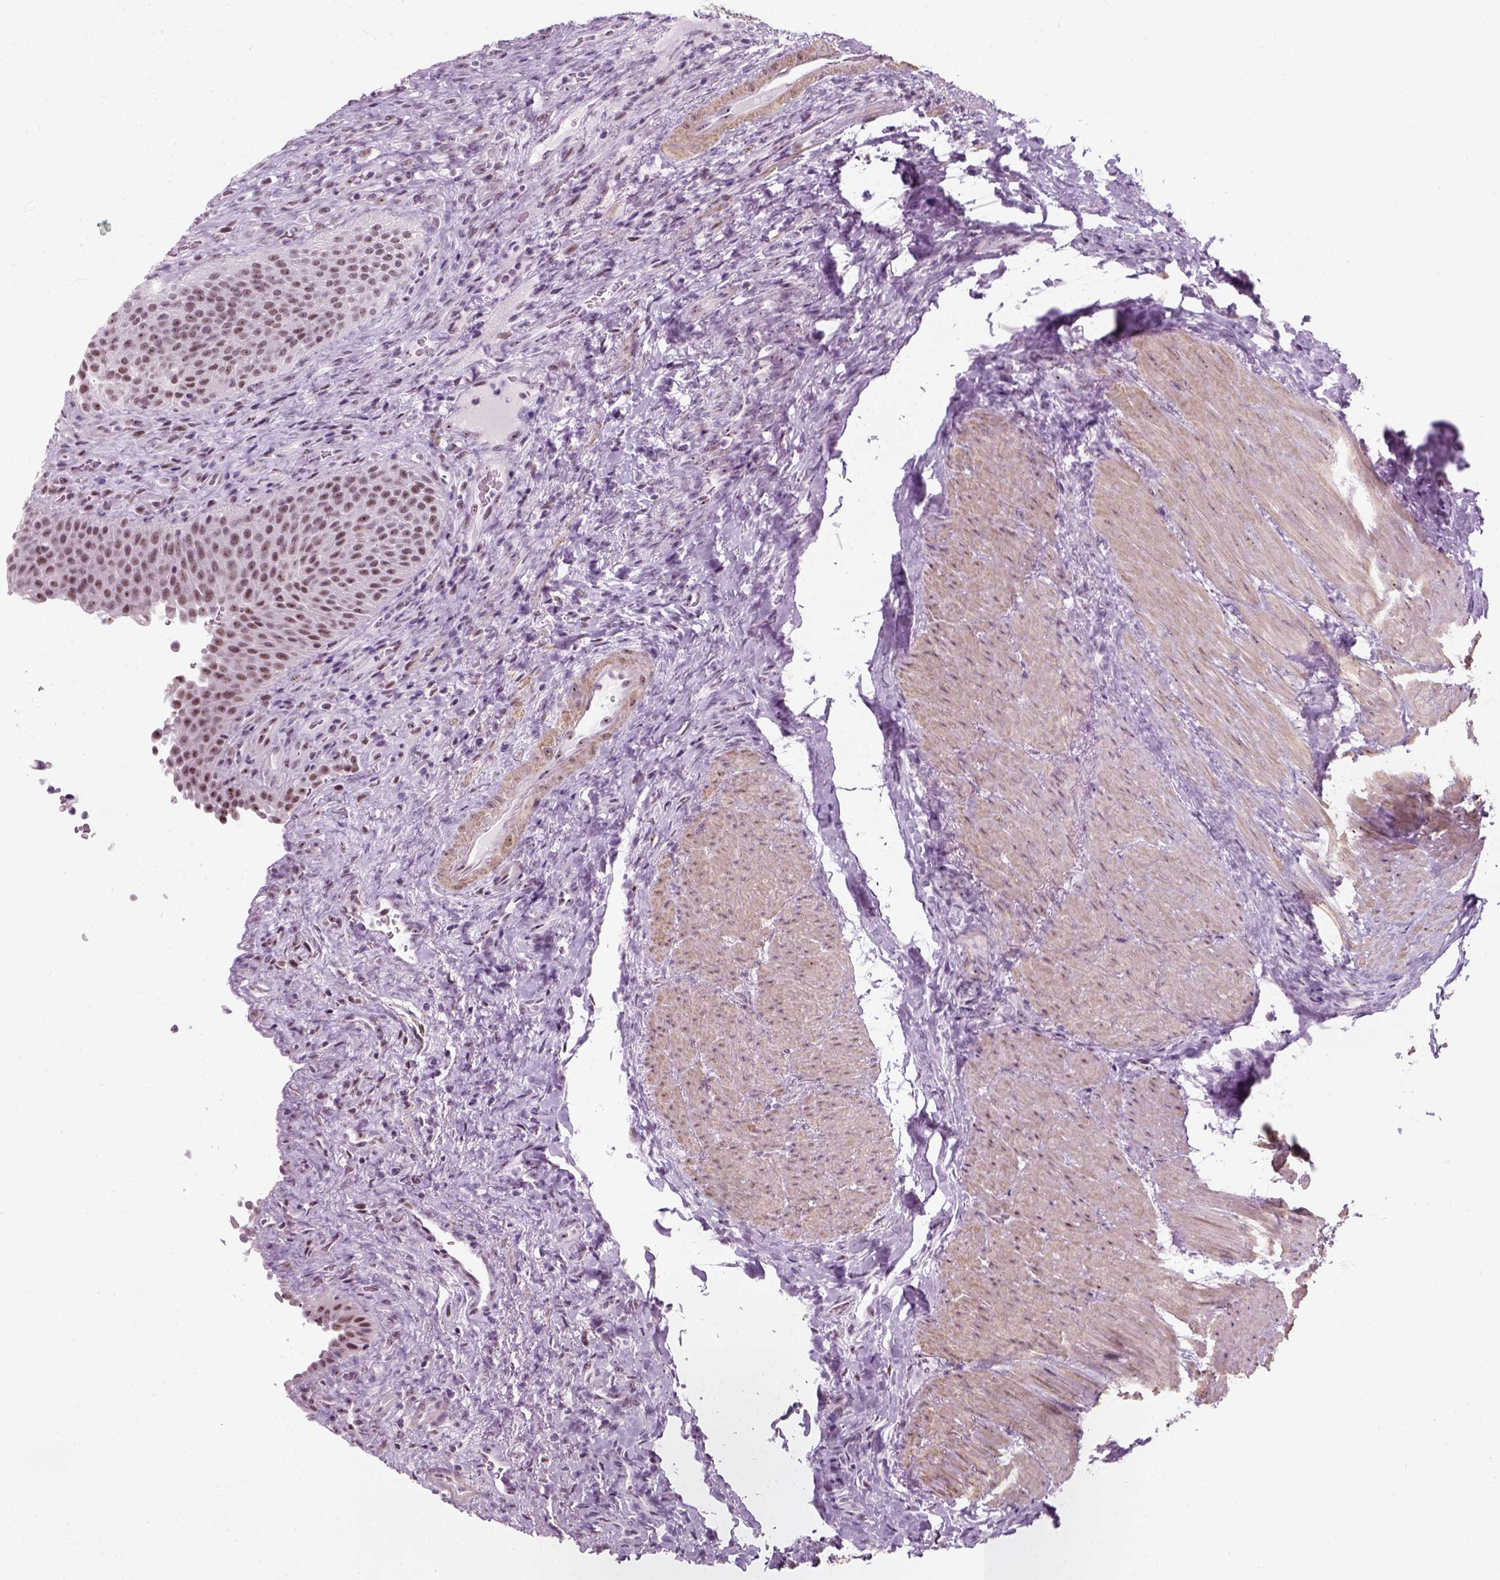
{"staining": {"intensity": "moderate", "quantity": ">75%", "location": "nuclear"}, "tissue": "urinary bladder", "cell_type": "Urothelial cells", "image_type": "normal", "snomed": [{"axis": "morphology", "description": "Normal tissue, NOS"}, {"axis": "topography", "description": "Urinary bladder"}, {"axis": "topography", "description": "Peripheral nerve tissue"}], "caption": "A high-resolution micrograph shows IHC staining of normal urinary bladder, which exhibits moderate nuclear staining in about >75% of urothelial cells.", "gene": "ZNF865", "patient": {"sex": "male", "age": 66}}